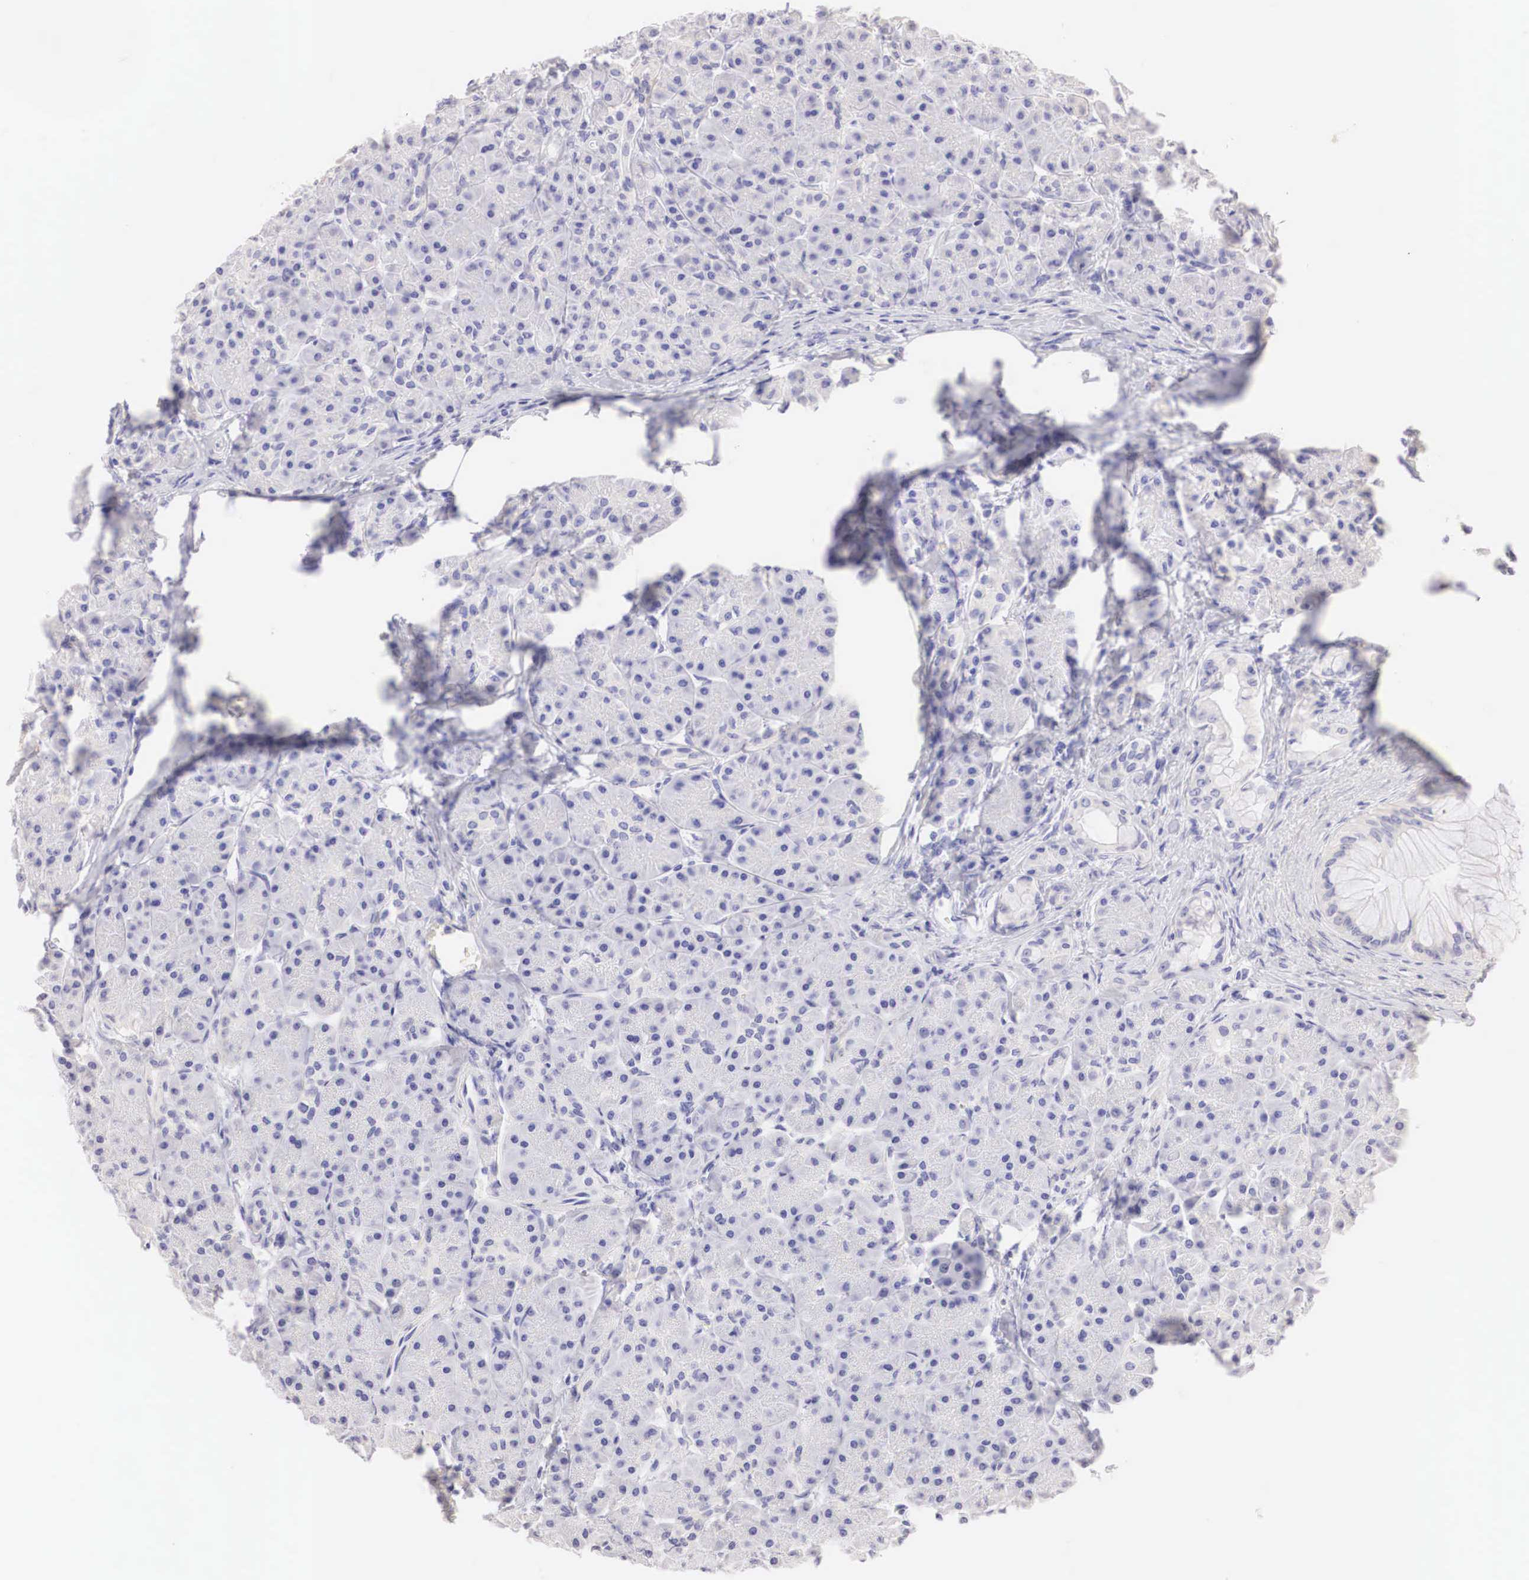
{"staining": {"intensity": "weak", "quantity": "<25%", "location": "cytoplasmic/membranous"}, "tissue": "pancreas", "cell_type": "Exocrine glandular cells", "image_type": "normal", "snomed": [{"axis": "morphology", "description": "Normal tissue, NOS"}, {"axis": "topography", "description": "Pancreas"}], "caption": "DAB immunohistochemical staining of unremarkable human pancreas demonstrates no significant positivity in exocrine glandular cells.", "gene": "ERBB2", "patient": {"sex": "male", "age": 73}}